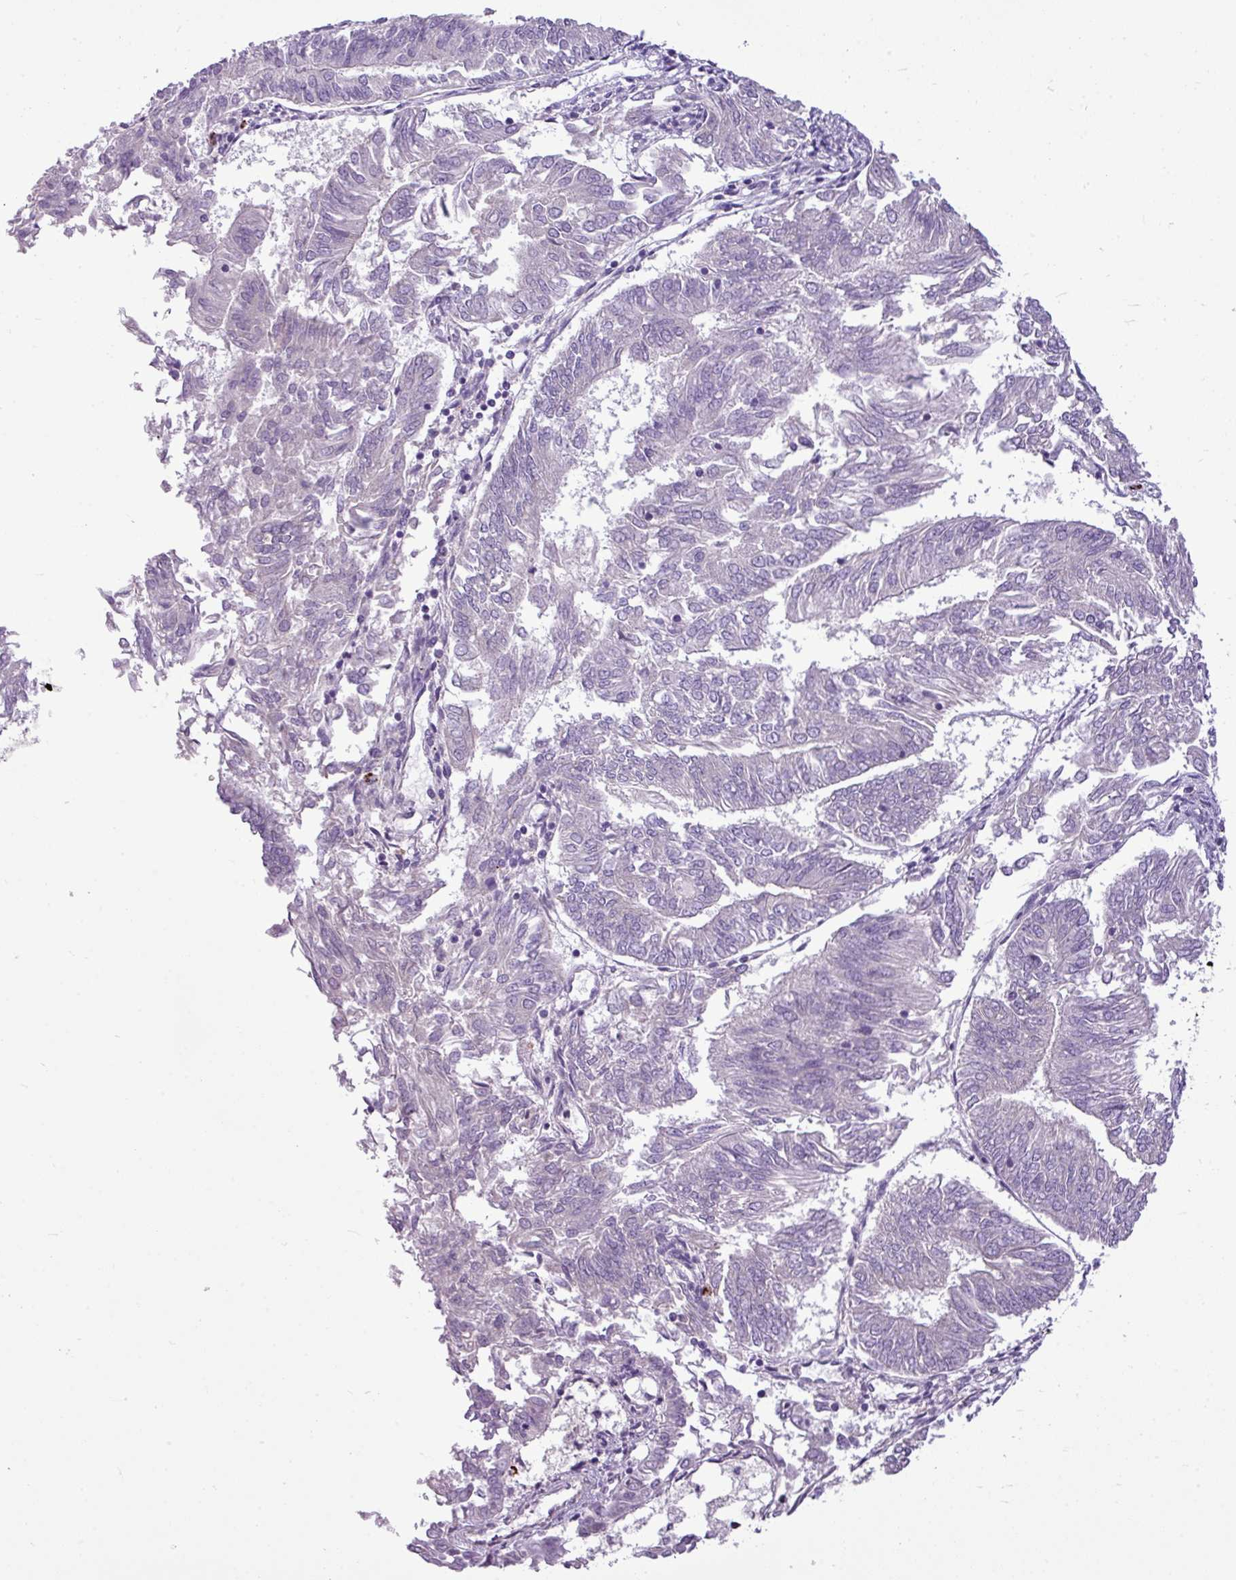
{"staining": {"intensity": "negative", "quantity": "none", "location": "none"}, "tissue": "endometrial cancer", "cell_type": "Tumor cells", "image_type": "cancer", "snomed": [{"axis": "morphology", "description": "Adenocarcinoma, NOS"}, {"axis": "topography", "description": "Endometrium"}], "caption": "DAB (3,3'-diaminobenzidine) immunohistochemical staining of endometrial cancer (adenocarcinoma) exhibits no significant expression in tumor cells. Brightfield microscopy of IHC stained with DAB (3,3'-diaminobenzidine) (brown) and hematoxylin (blue), captured at high magnification.", "gene": "IL17A", "patient": {"sex": "female", "age": 58}}